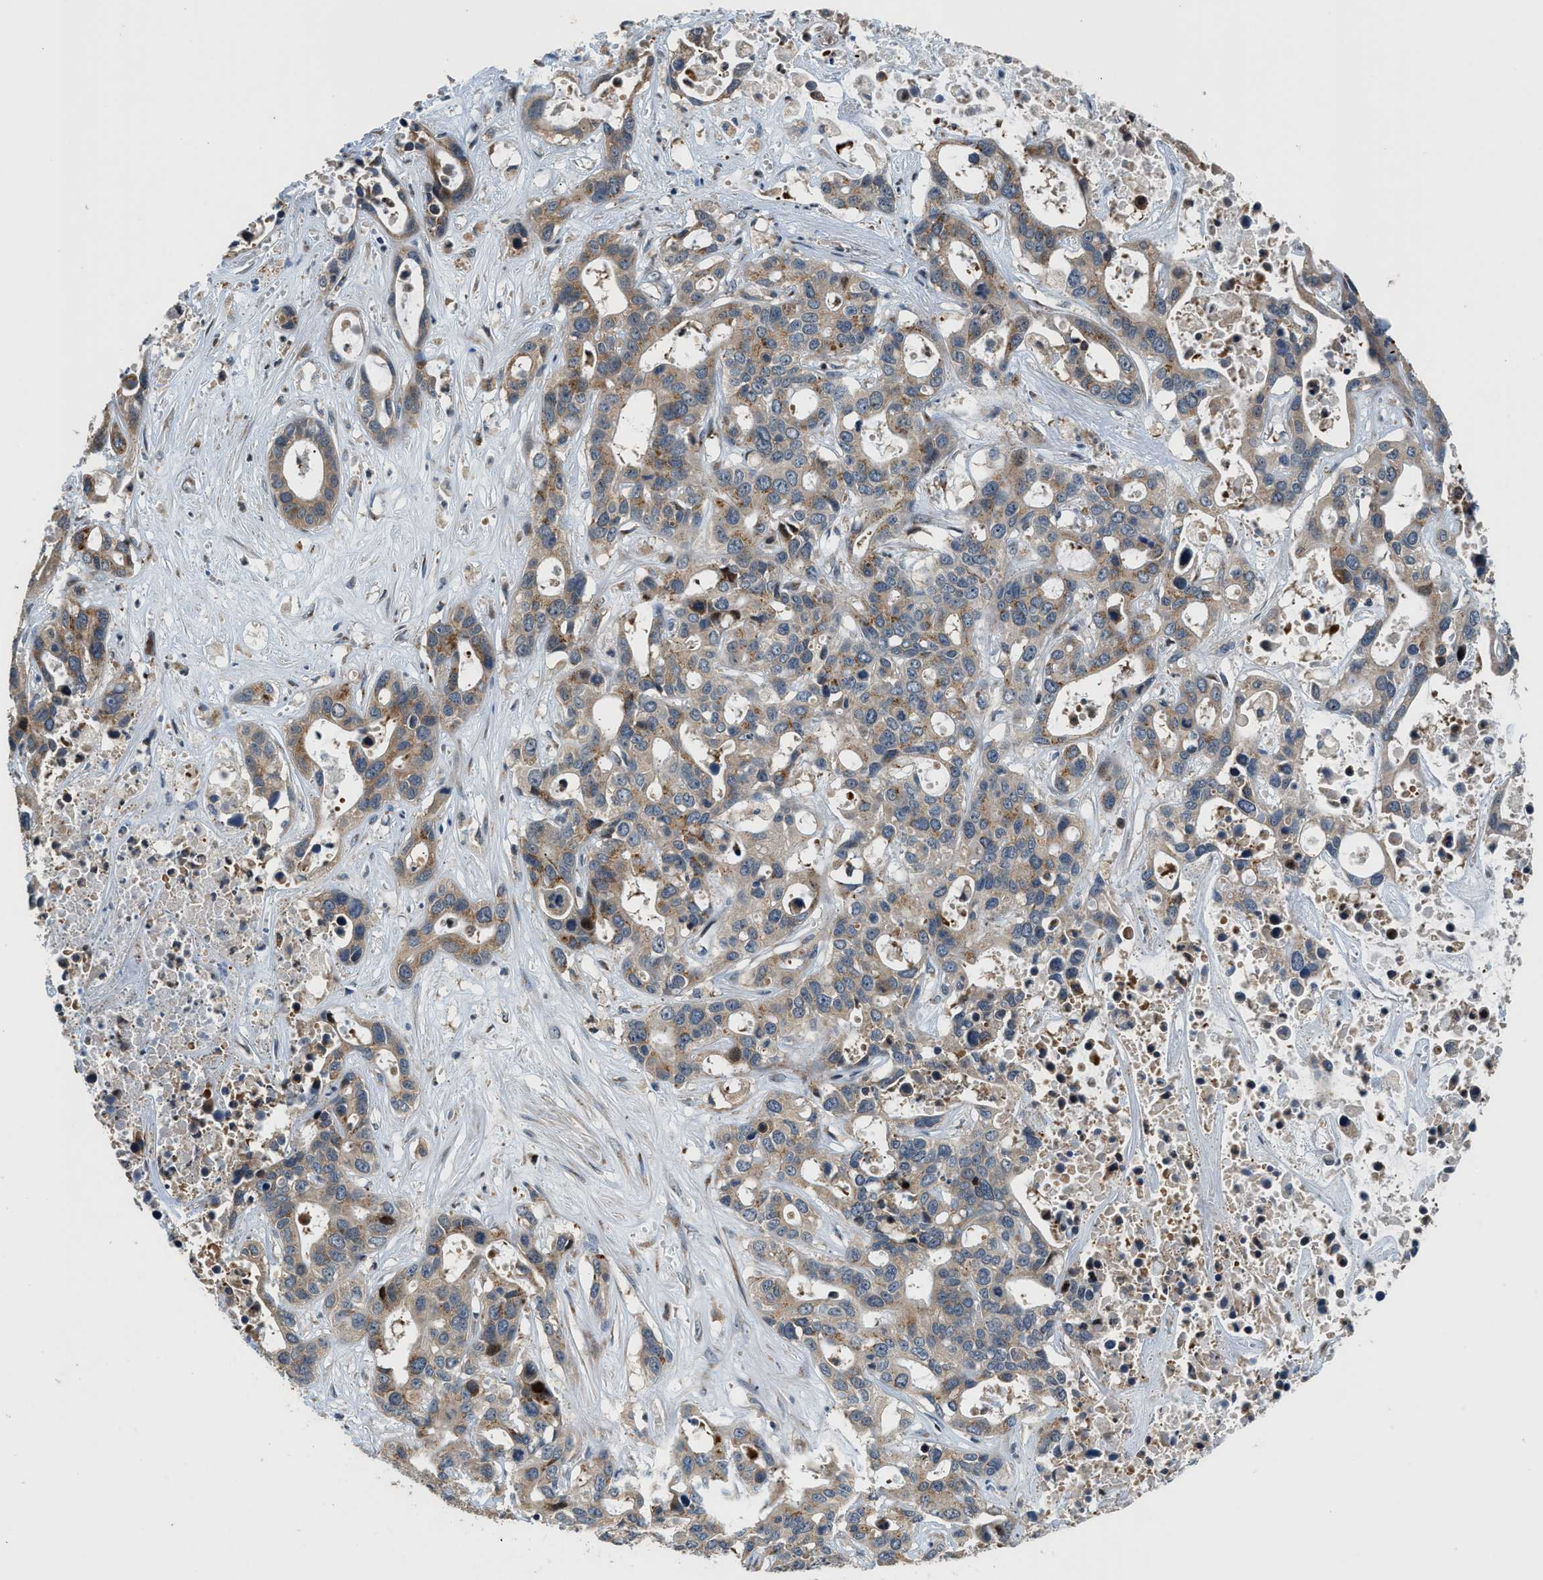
{"staining": {"intensity": "moderate", "quantity": ">75%", "location": "cytoplasmic/membranous"}, "tissue": "liver cancer", "cell_type": "Tumor cells", "image_type": "cancer", "snomed": [{"axis": "morphology", "description": "Cholangiocarcinoma"}, {"axis": "topography", "description": "Liver"}], "caption": "High-power microscopy captured an IHC micrograph of liver cancer, revealing moderate cytoplasmic/membranous expression in about >75% of tumor cells.", "gene": "FUT8", "patient": {"sex": "female", "age": 65}}